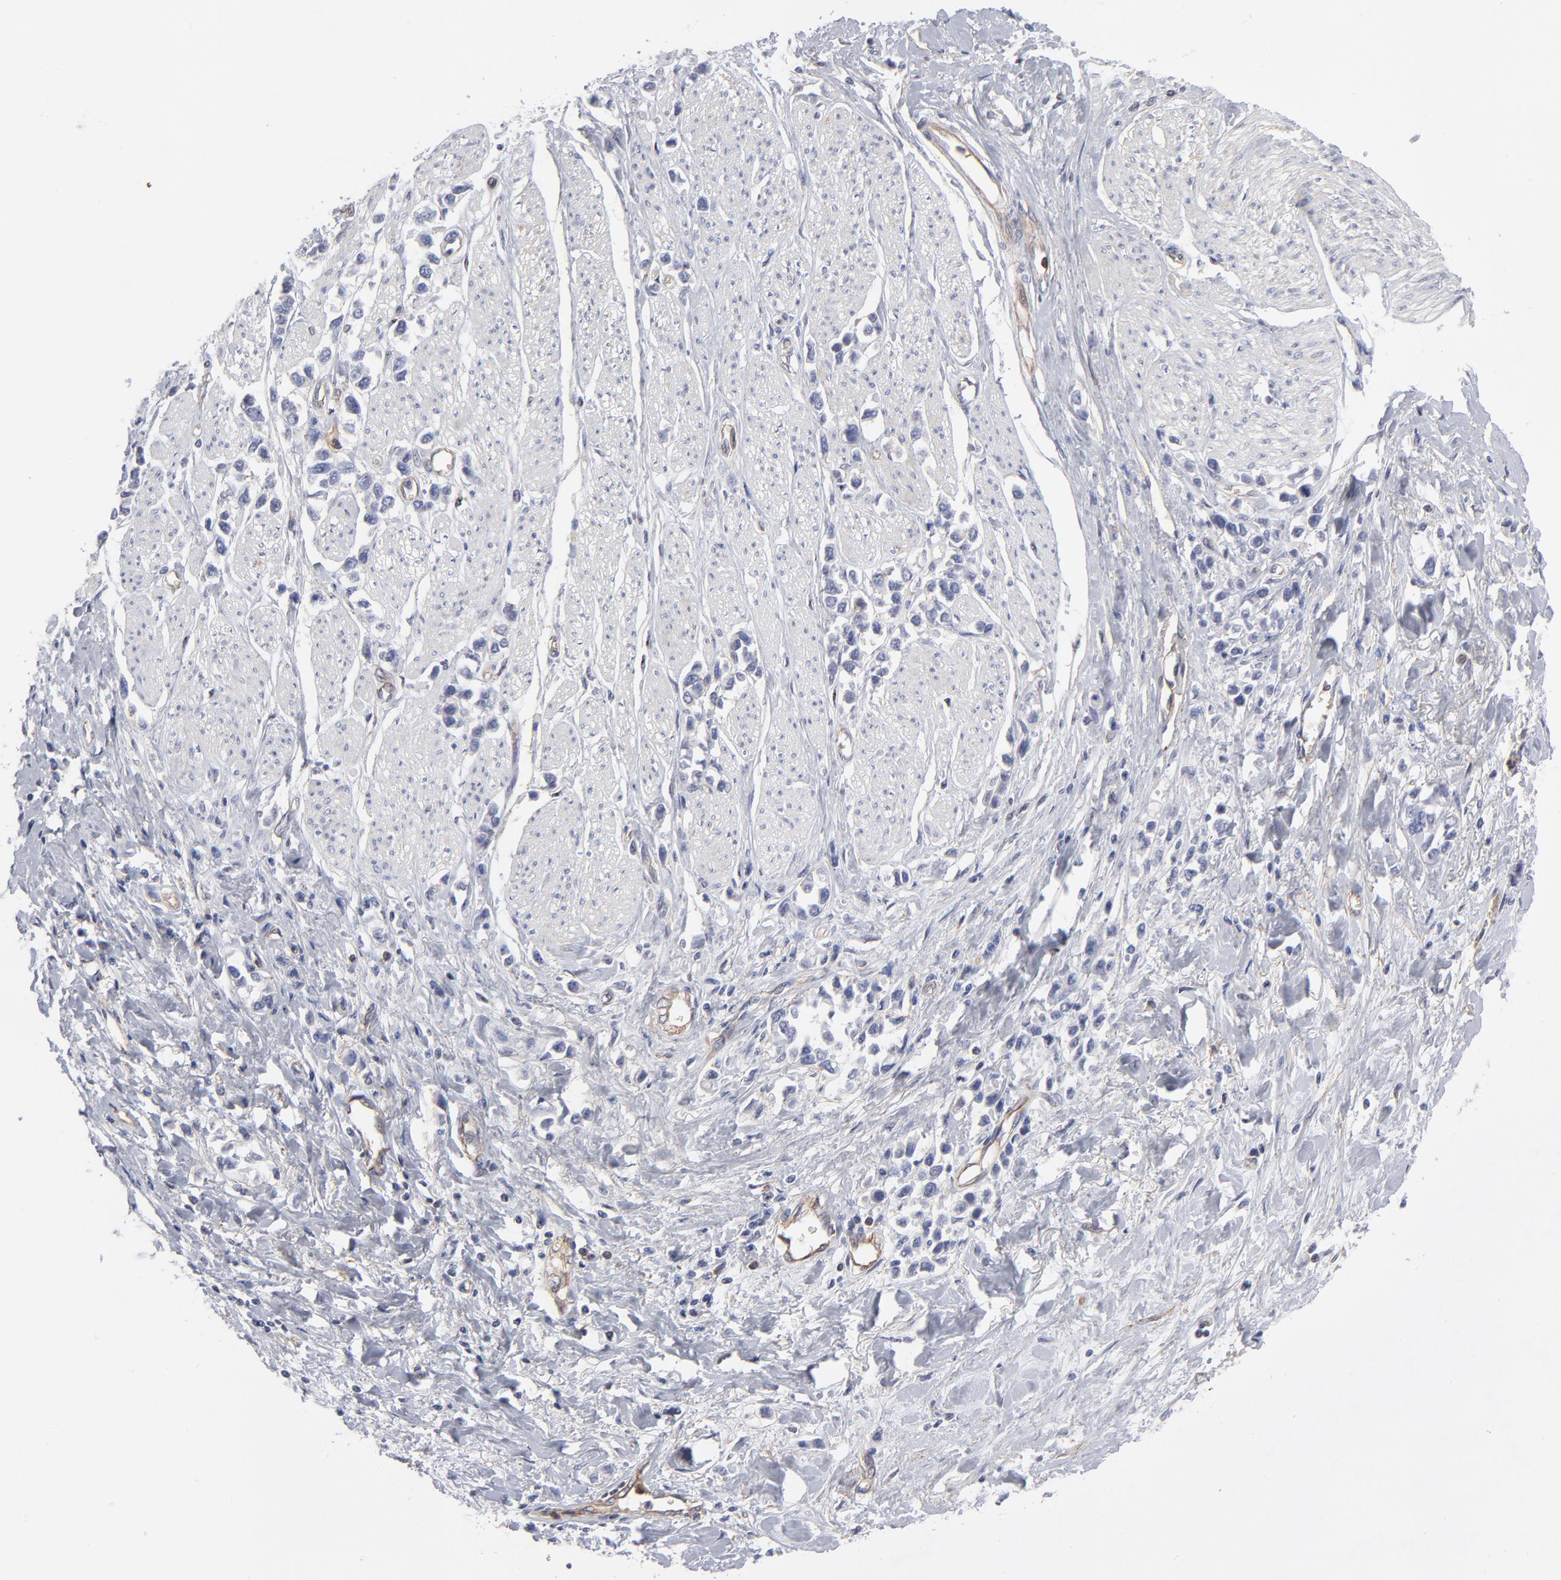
{"staining": {"intensity": "negative", "quantity": "none", "location": "none"}, "tissue": "stomach cancer", "cell_type": "Tumor cells", "image_type": "cancer", "snomed": [{"axis": "morphology", "description": "Adenocarcinoma, NOS"}, {"axis": "topography", "description": "Stomach, upper"}], "caption": "High power microscopy micrograph of an immunohistochemistry (IHC) photomicrograph of stomach cancer (adenocarcinoma), revealing no significant staining in tumor cells.", "gene": "PXN", "patient": {"sex": "male", "age": 76}}